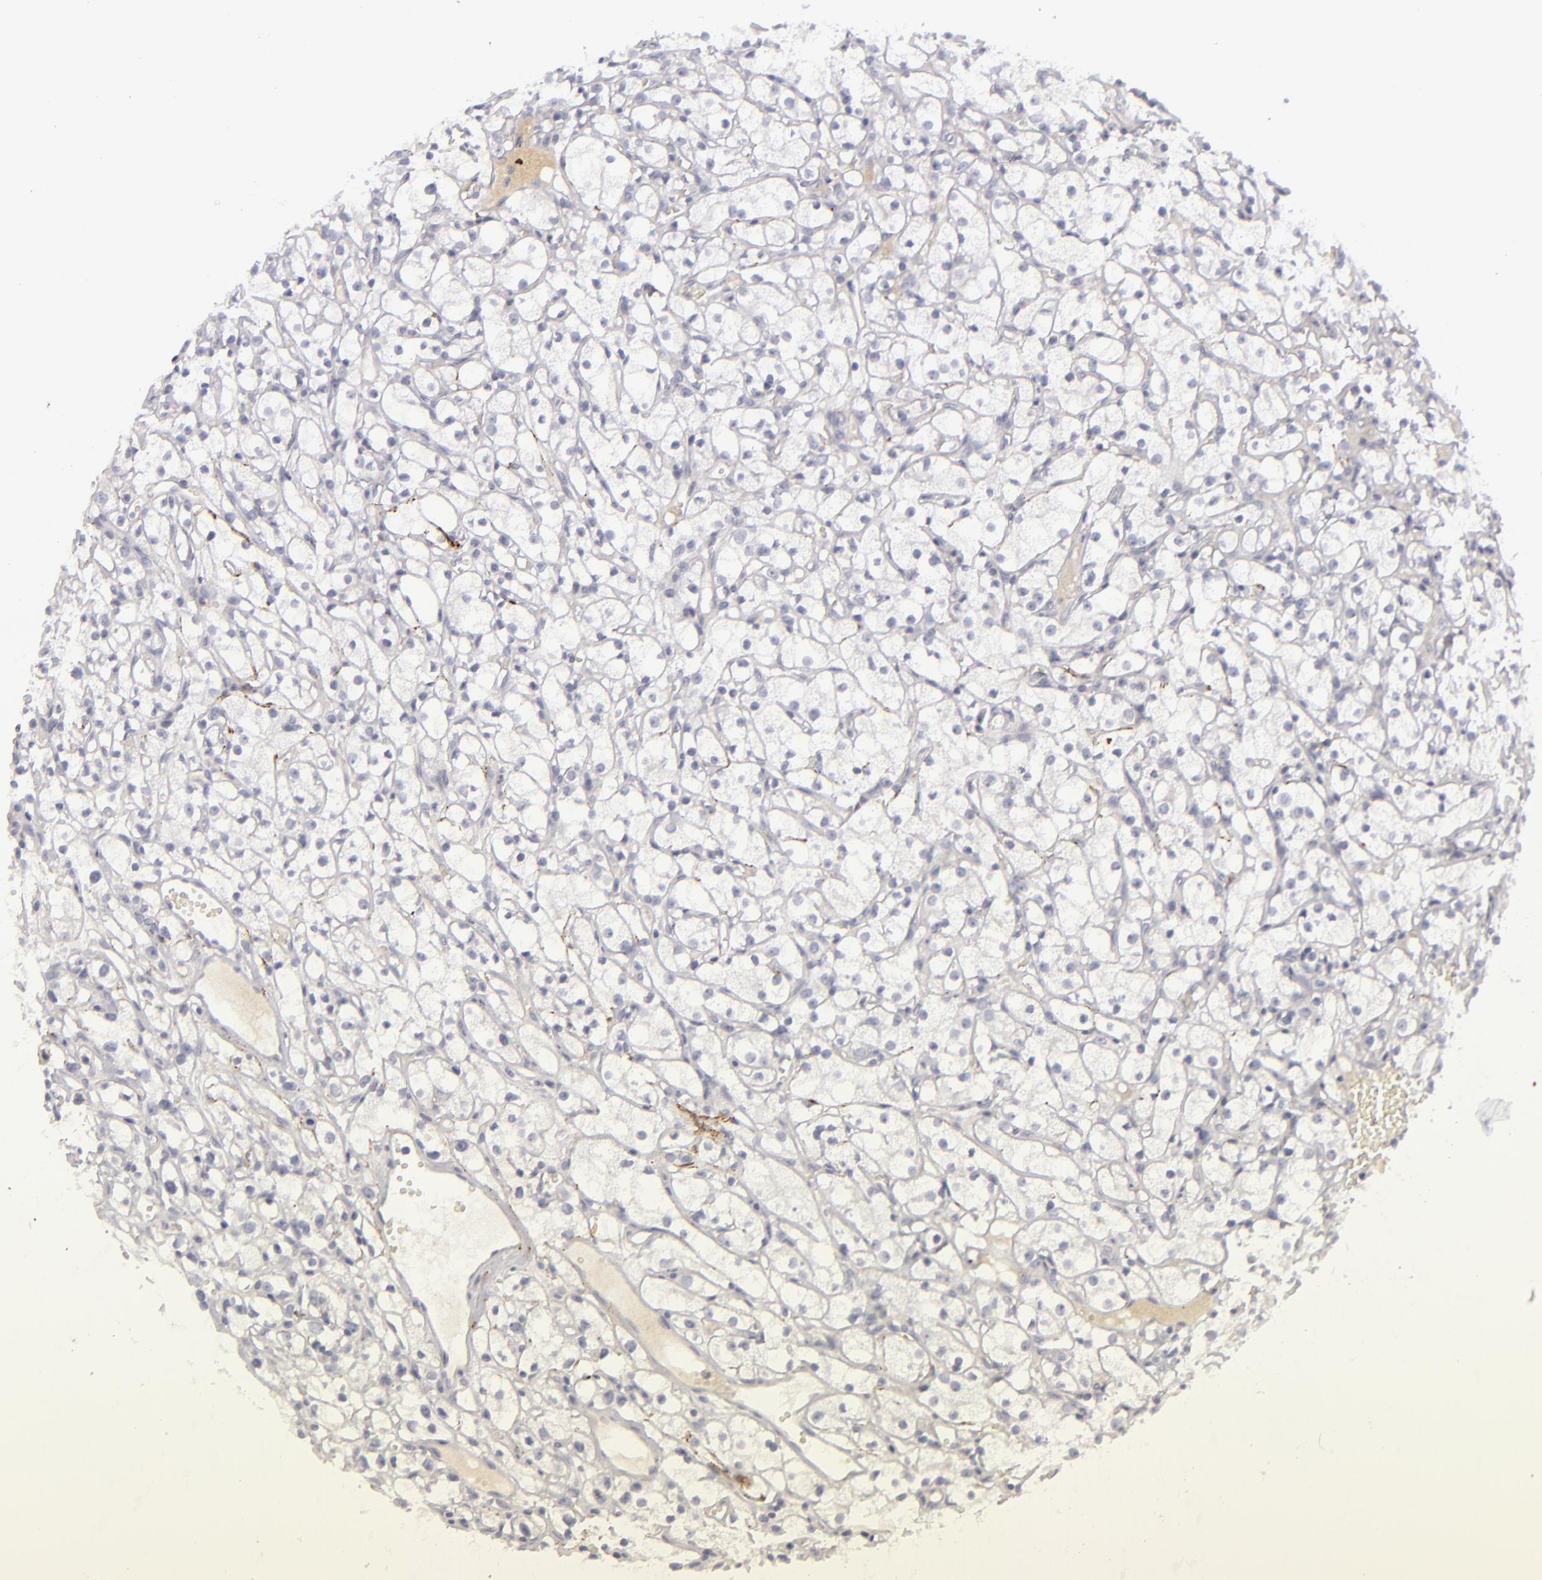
{"staining": {"intensity": "negative", "quantity": "none", "location": "none"}, "tissue": "renal cancer", "cell_type": "Tumor cells", "image_type": "cancer", "snomed": [{"axis": "morphology", "description": "Adenocarcinoma, NOS"}, {"axis": "topography", "description": "Kidney"}], "caption": "An image of renal adenocarcinoma stained for a protein exhibits no brown staining in tumor cells.", "gene": "C9", "patient": {"sex": "male", "age": 61}}